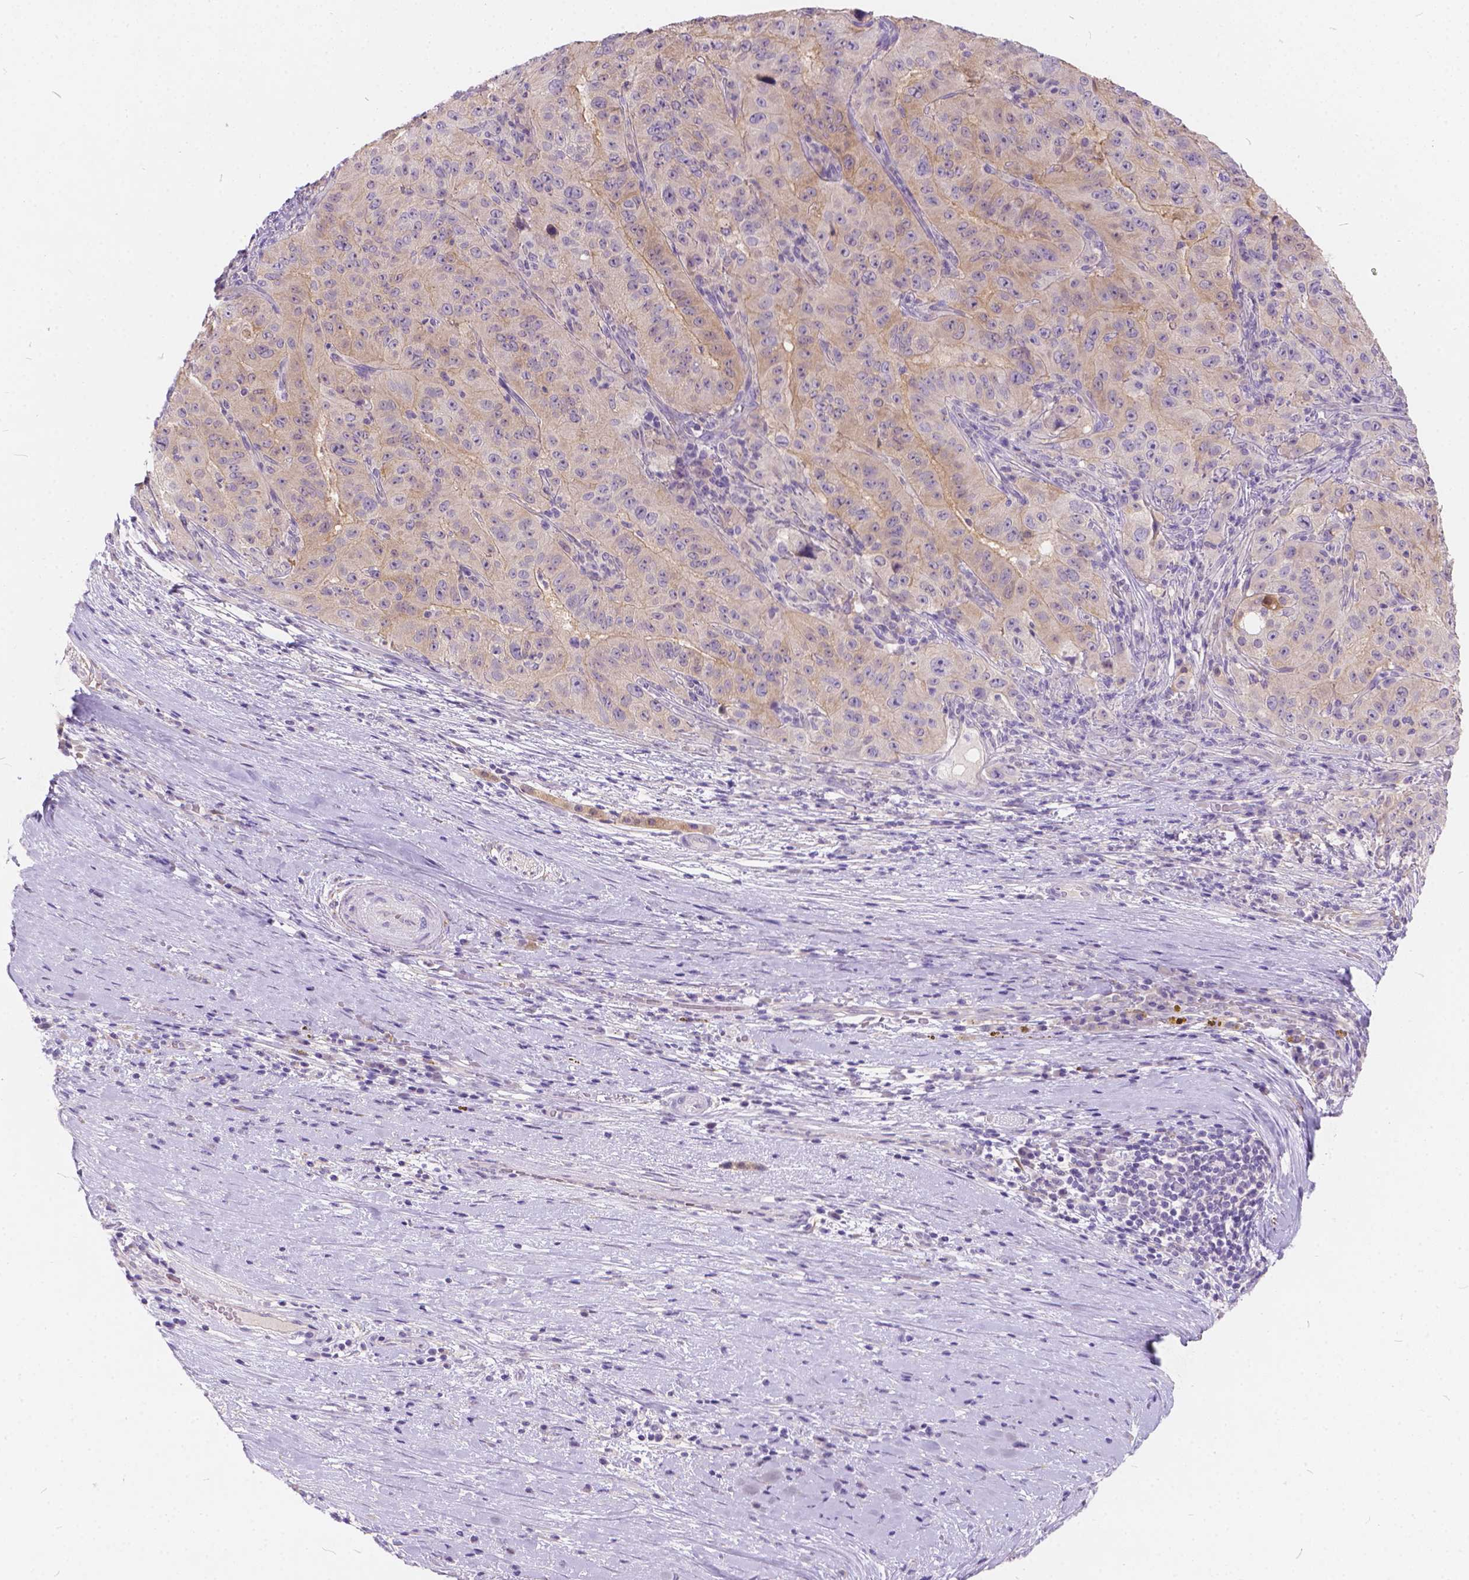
{"staining": {"intensity": "weak", "quantity": ">75%", "location": "cytoplasmic/membranous"}, "tissue": "pancreatic cancer", "cell_type": "Tumor cells", "image_type": "cancer", "snomed": [{"axis": "morphology", "description": "Adenocarcinoma, NOS"}, {"axis": "topography", "description": "Pancreas"}], "caption": "Pancreatic cancer (adenocarcinoma) stained for a protein exhibits weak cytoplasmic/membranous positivity in tumor cells.", "gene": "PEX11G", "patient": {"sex": "male", "age": 63}}